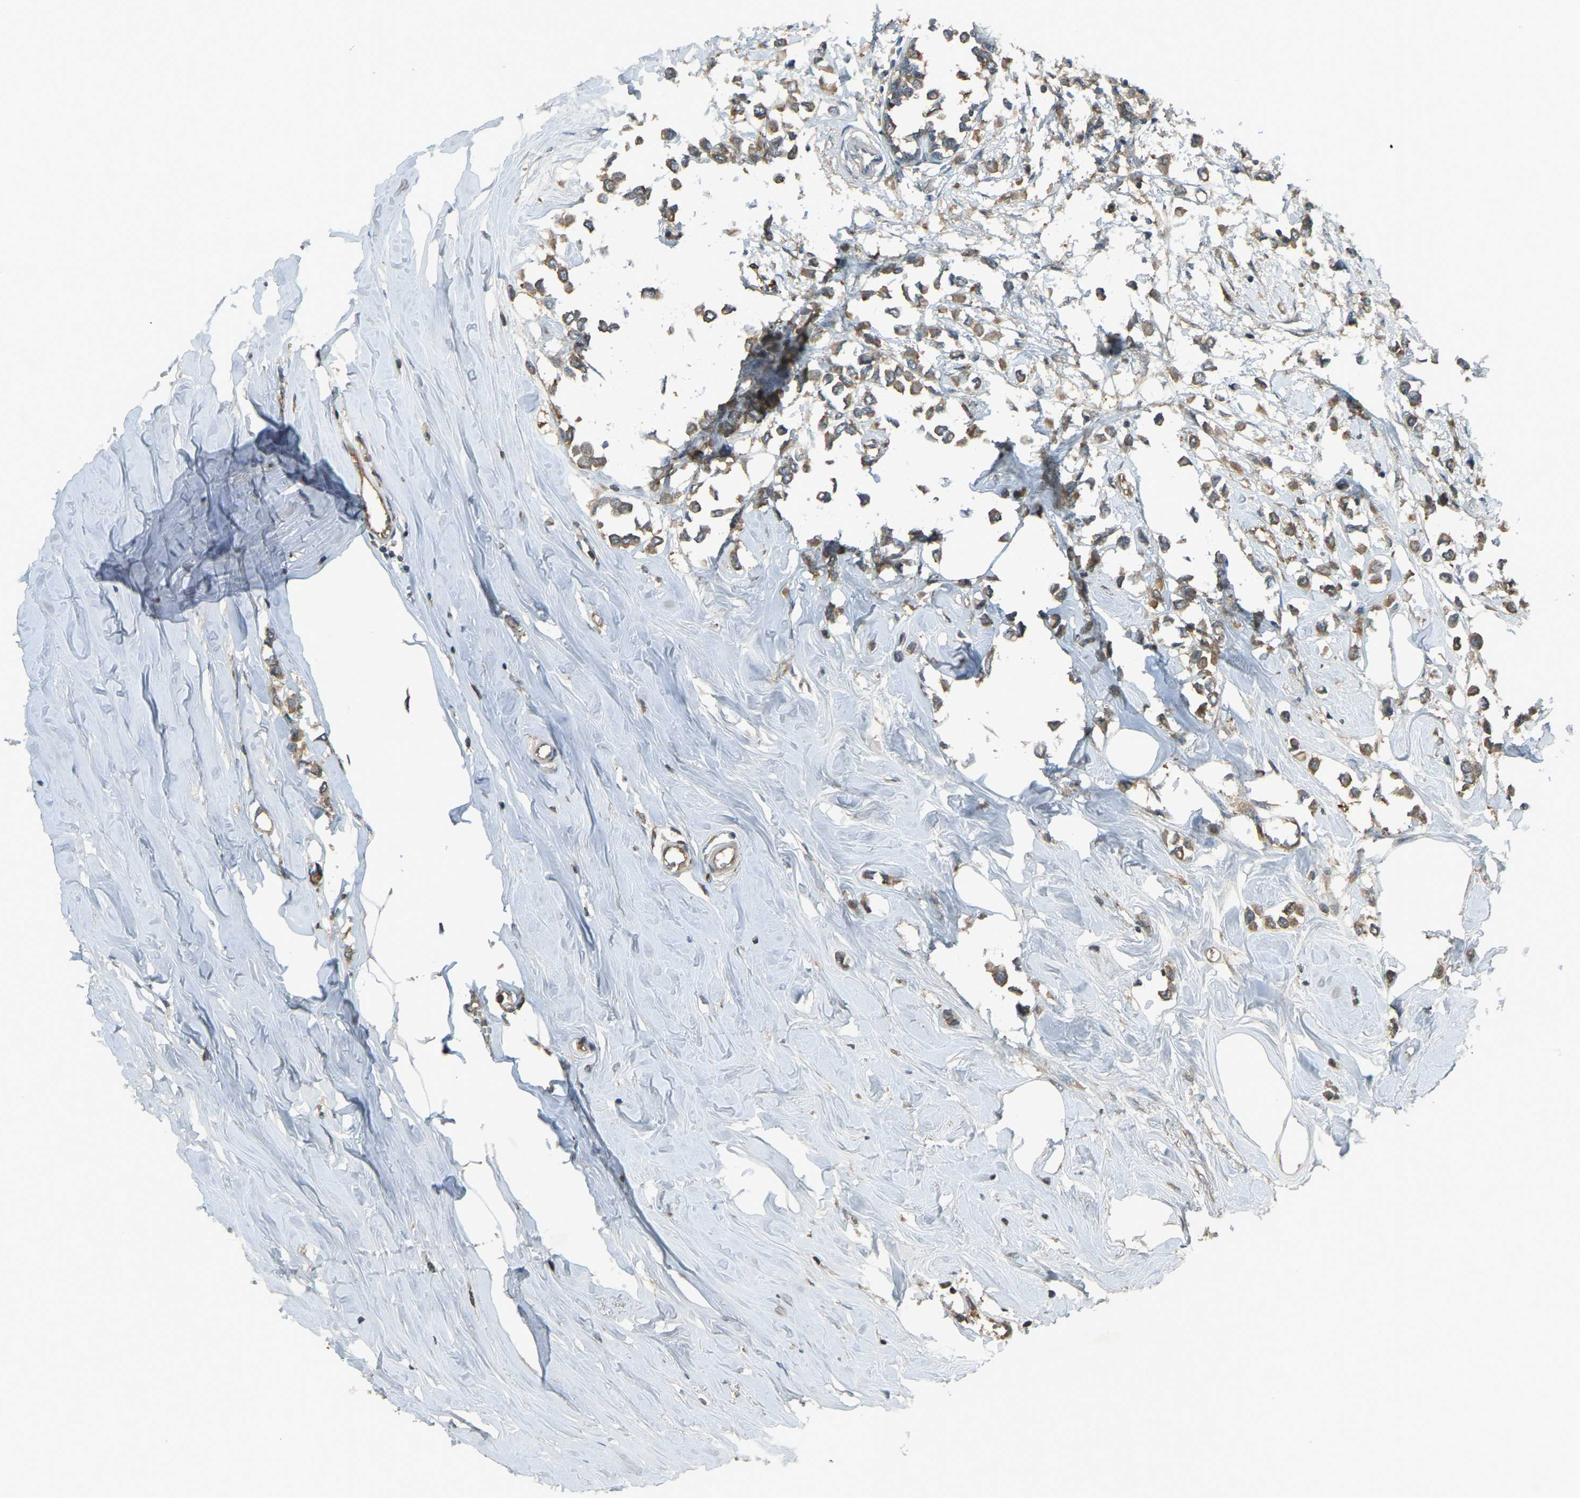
{"staining": {"intensity": "moderate", "quantity": ">75%", "location": "cytoplasmic/membranous"}, "tissue": "breast cancer", "cell_type": "Tumor cells", "image_type": "cancer", "snomed": [{"axis": "morphology", "description": "Lobular carcinoma"}, {"axis": "topography", "description": "Breast"}], "caption": "A photomicrograph showing moderate cytoplasmic/membranous expression in approximately >75% of tumor cells in breast cancer, as visualized by brown immunohistochemical staining.", "gene": "AIMP1", "patient": {"sex": "female", "age": 51}}